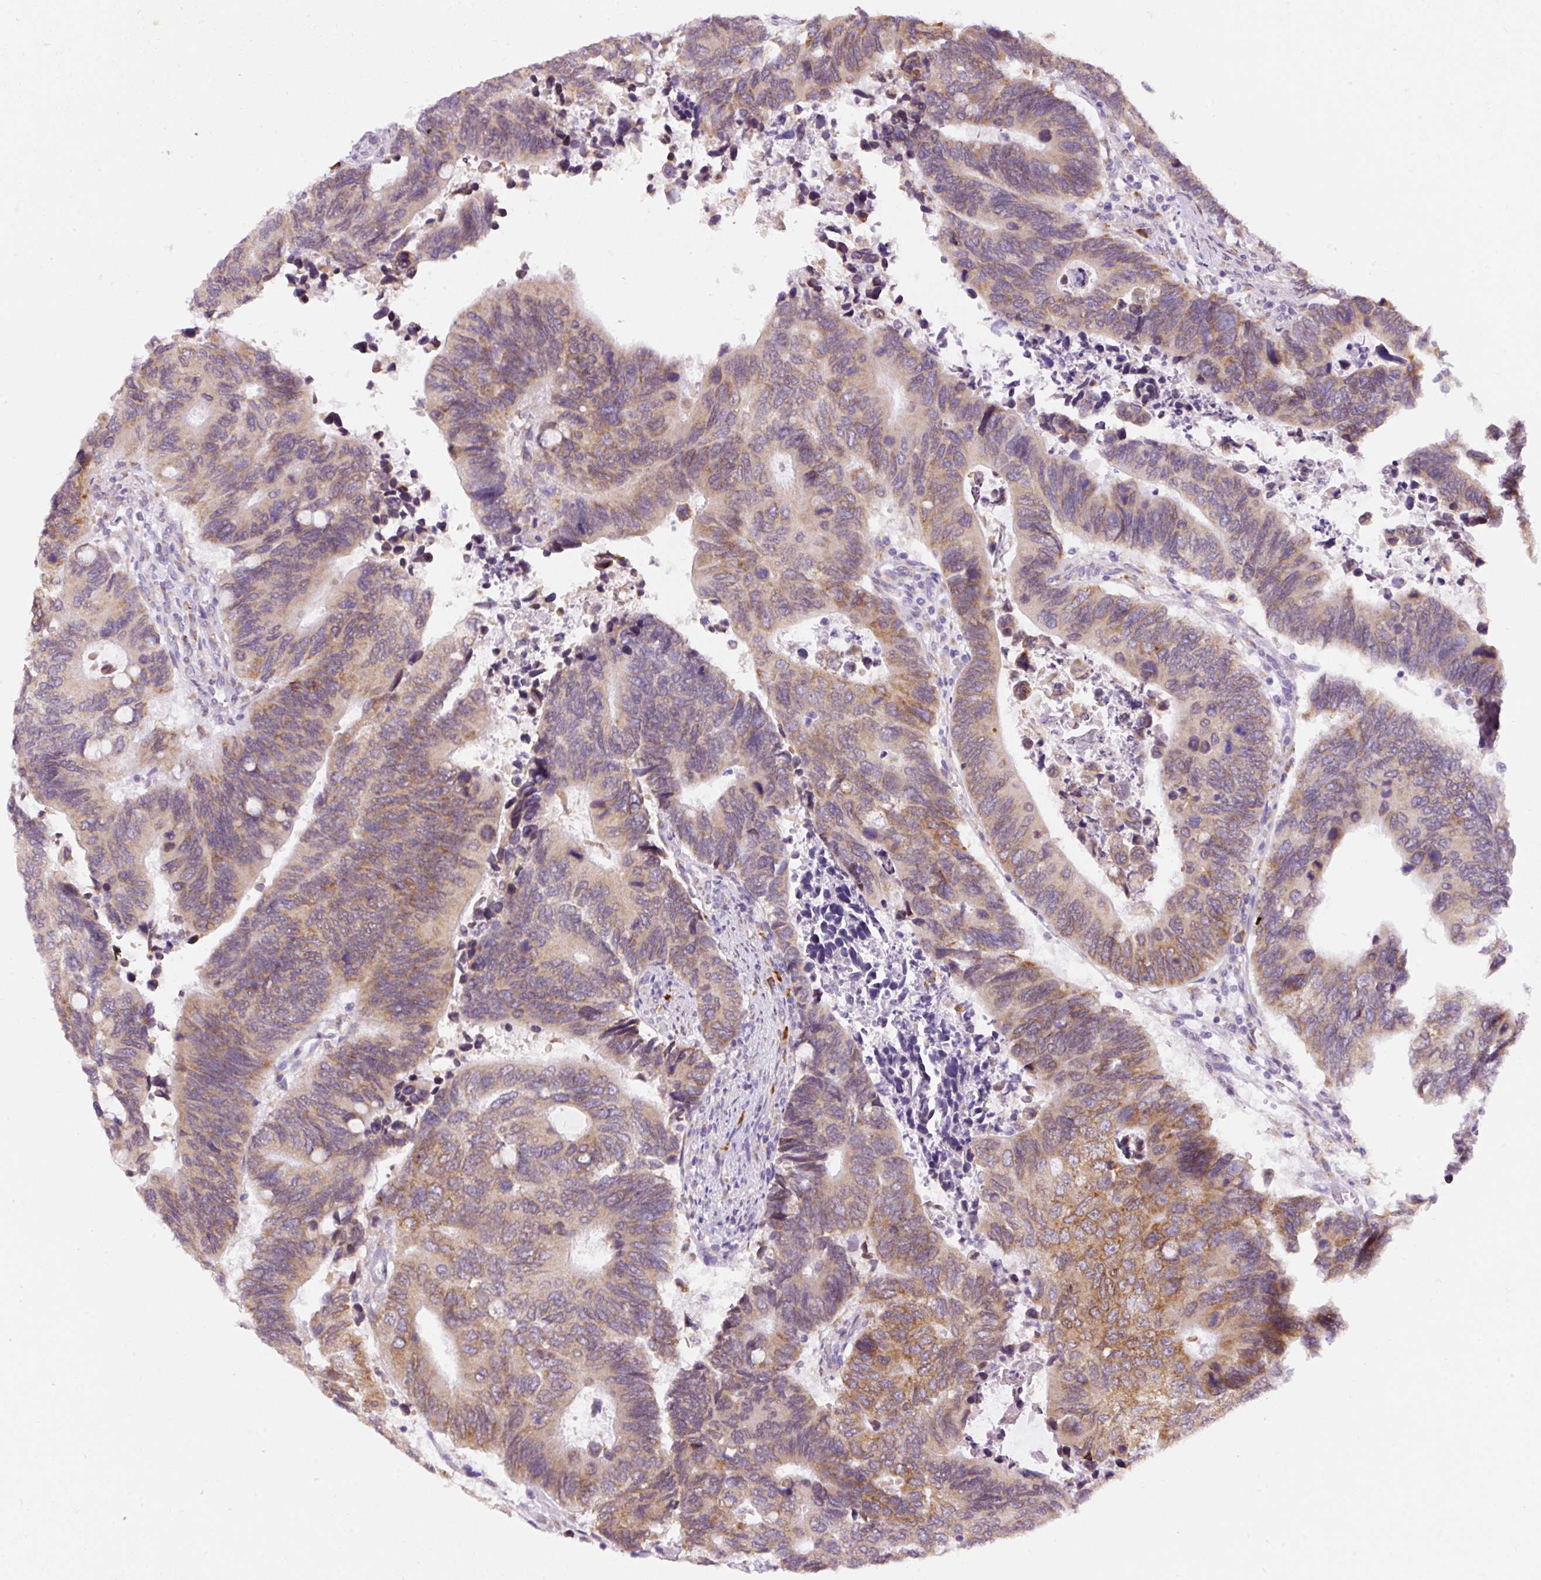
{"staining": {"intensity": "moderate", "quantity": ">75%", "location": "cytoplasmic/membranous"}, "tissue": "colorectal cancer", "cell_type": "Tumor cells", "image_type": "cancer", "snomed": [{"axis": "morphology", "description": "Adenocarcinoma, NOS"}, {"axis": "topography", "description": "Colon"}], "caption": "Tumor cells show medium levels of moderate cytoplasmic/membranous positivity in about >75% of cells in human colorectal cancer (adenocarcinoma). (DAB IHC, brown staining for protein, blue staining for nuclei).", "gene": "DDOST", "patient": {"sex": "male", "age": 87}}